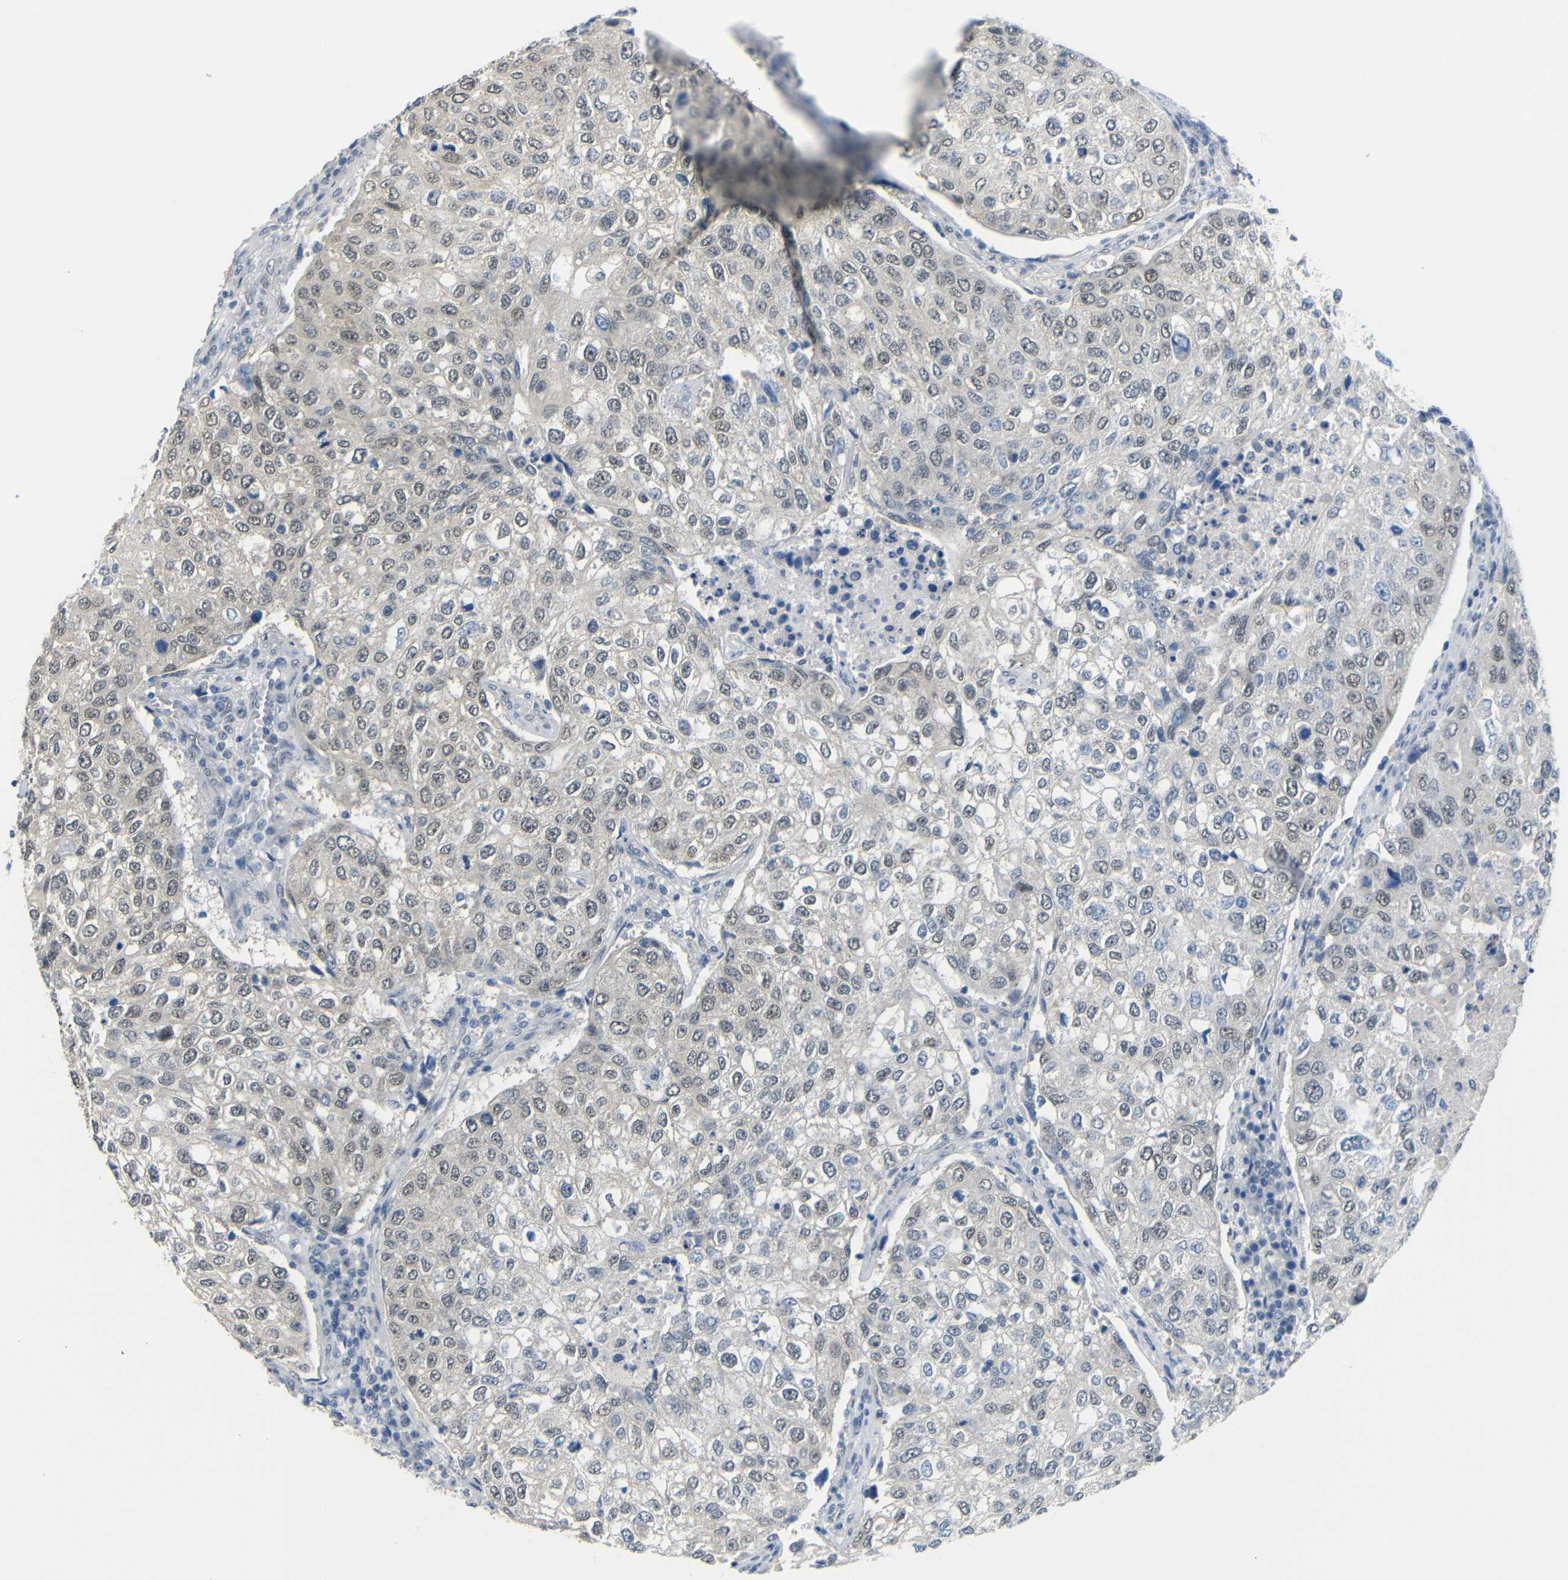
{"staining": {"intensity": "moderate", "quantity": "25%-75%", "location": "nuclear"}, "tissue": "urothelial cancer", "cell_type": "Tumor cells", "image_type": "cancer", "snomed": [{"axis": "morphology", "description": "Urothelial carcinoma, High grade"}, {"axis": "topography", "description": "Lymph node"}, {"axis": "topography", "description": "Urinary bladder"}], "caption": "The photomicrograph displays immunohistochemical staining of high-grade urothelial carcinoma. There is moderate nuclear expression is appreciated in about 25%-75% of tumor cells. The staining was performed using DAB to visualize the protein expression in brown, while the nuclei were stained in blue with hematoxylin (Magnification: 20x).", "gene": "GPR158", "patient": {"sex": "male", "age": 51}}